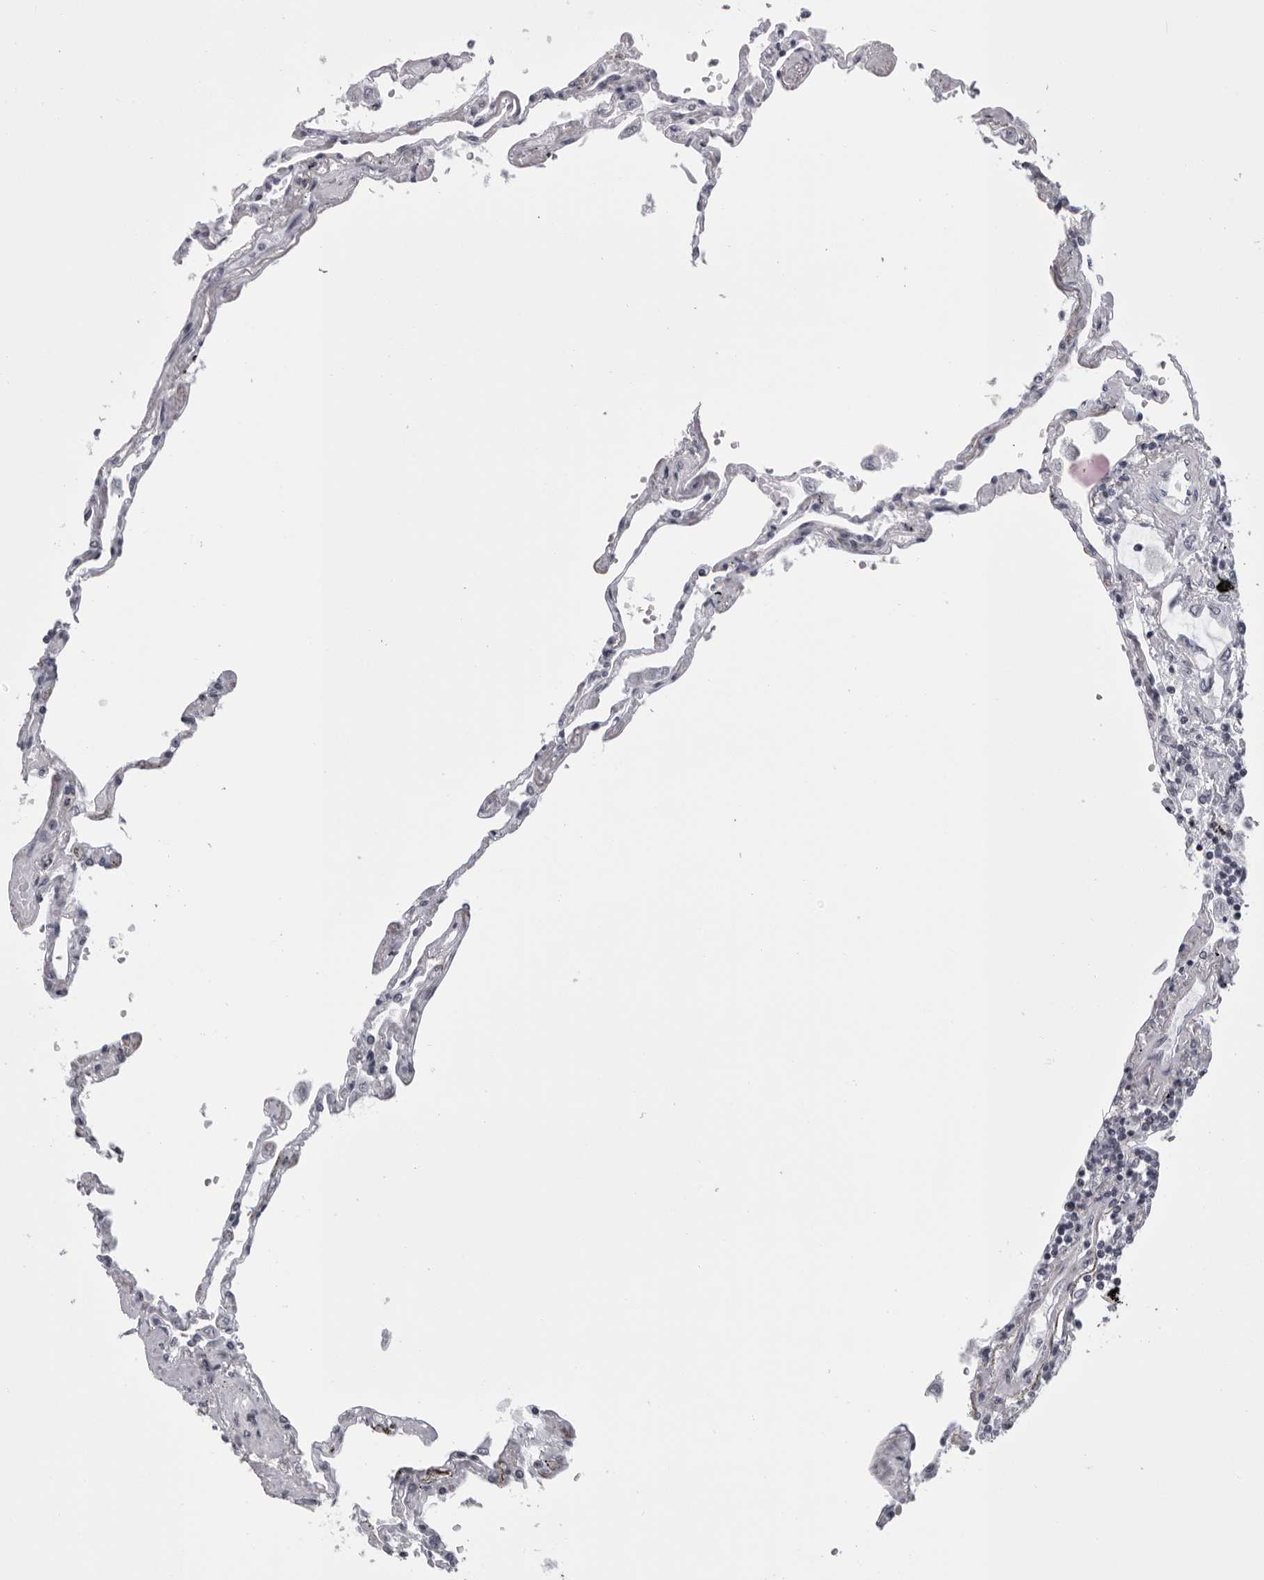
{"staining": {"intensity": "negative", "quantity": "none", "location": "none"}, "tissue": "lung", "cell_type": "Alveolar cells", "image_type": "normal", "snomed": [{"axis": "morphology", "description": "Normal tissue, NOS"}, {"axis": "topography", "description": "Lung"}], "caption": "This is a photomicrograph of immunohistochemistry (IHC) staining of normal lung, which shows no expression in alveolar cells.", "gene": "GCSAML", "patient": {"sex": "female", "age": 67}}